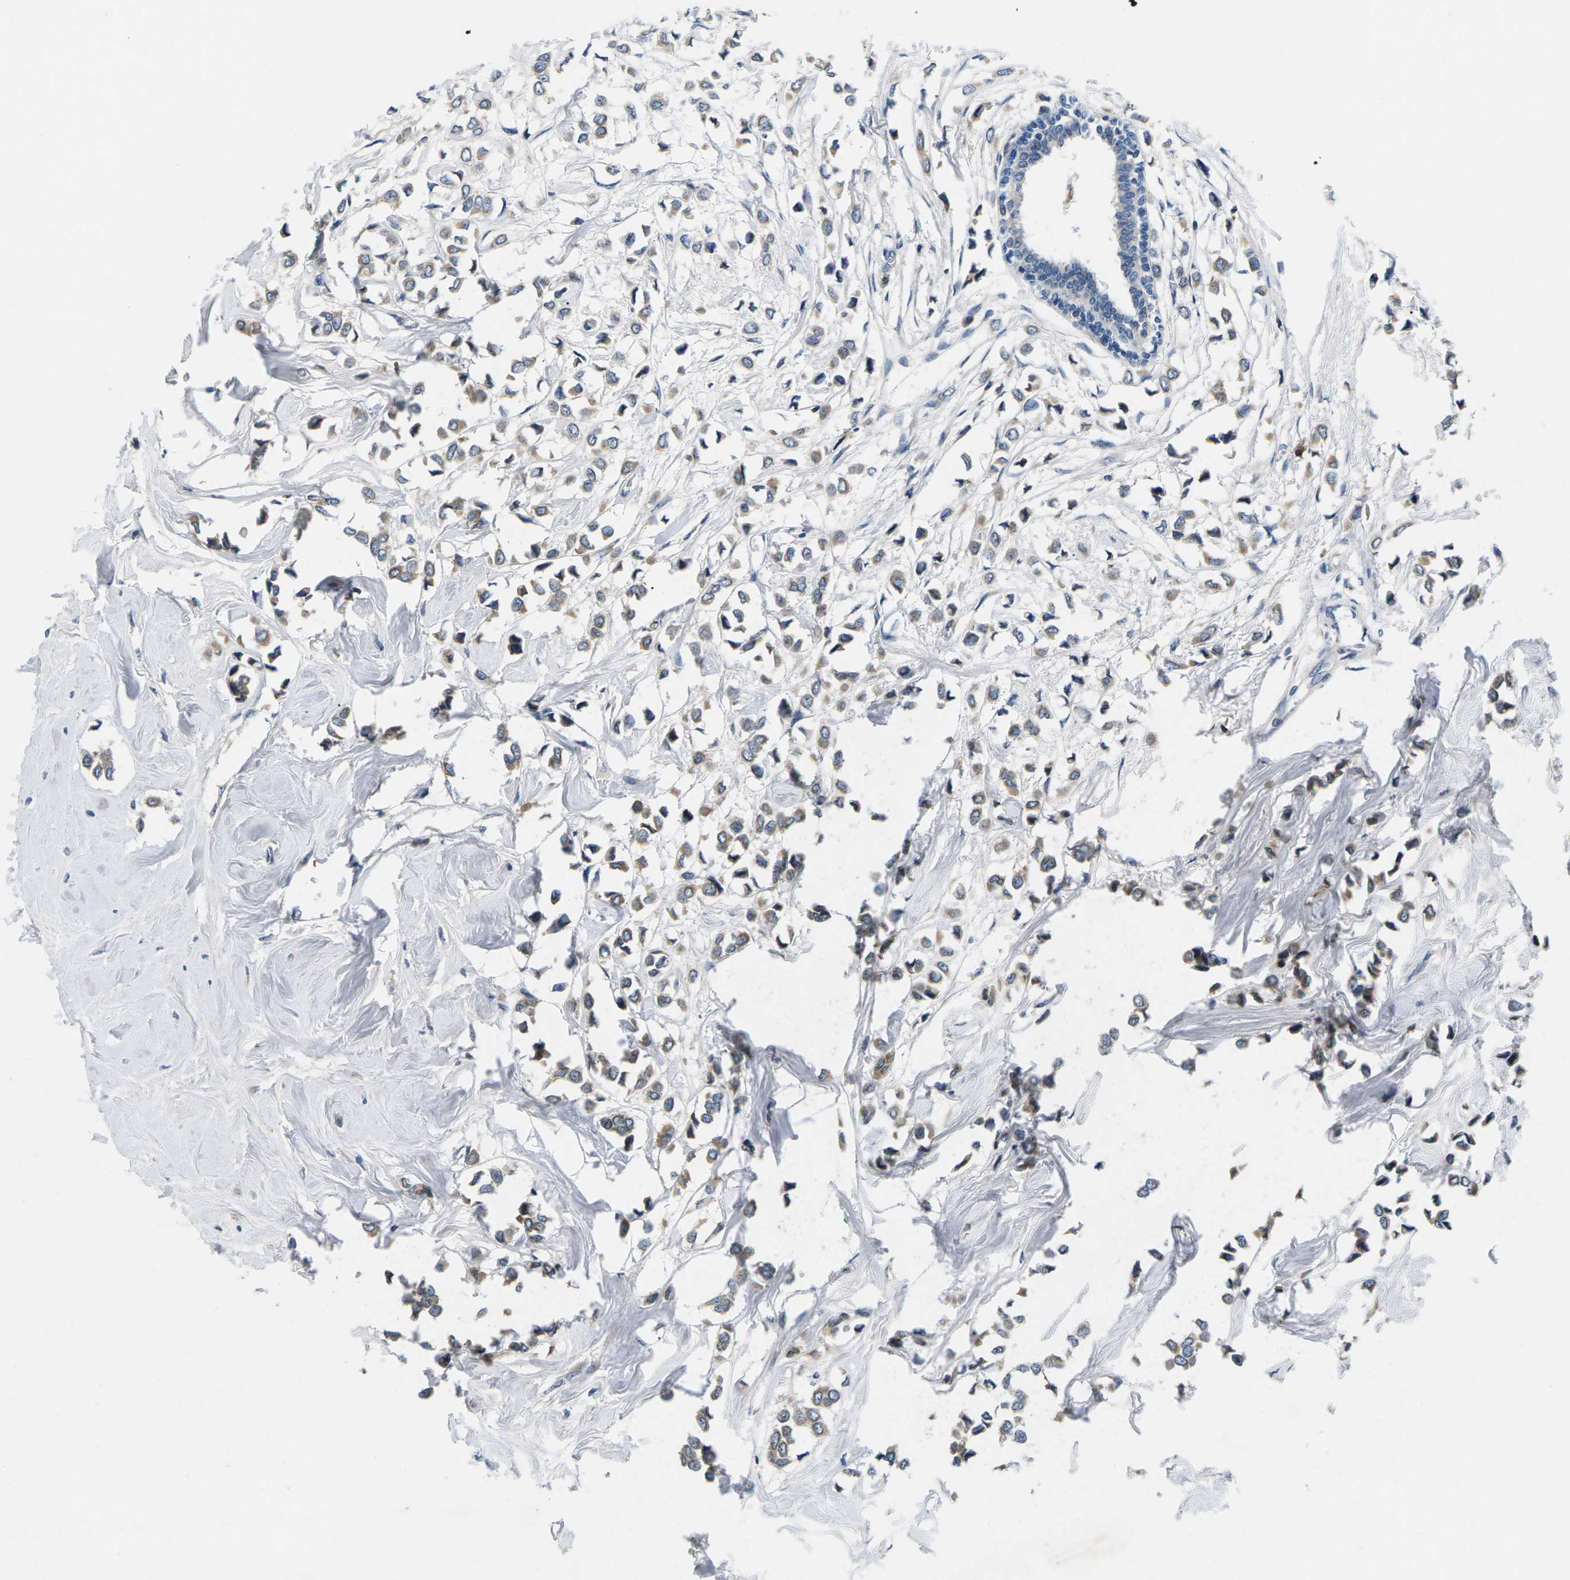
{"staining": {"intensity": "weak", "quantity": ">75%", "location": "cytoplasmic/membranous"}, "tissue": "breast cancer", "cell_type": "Tumor cells", "image_type": "cancer", "snomed": [{"axis": "morphology", "description": "Lobular carcinoma"}, {"axis": "topography", "description": "Breast"}], "caption": "This is an image of immunohistochemistry staining of breast lobular carcinoma, which shows weak expression in the cytoplasmic/membranous of tumor cells.", "gene": "ERGIC3", "patient": {"sex": "female", "age": 51}}